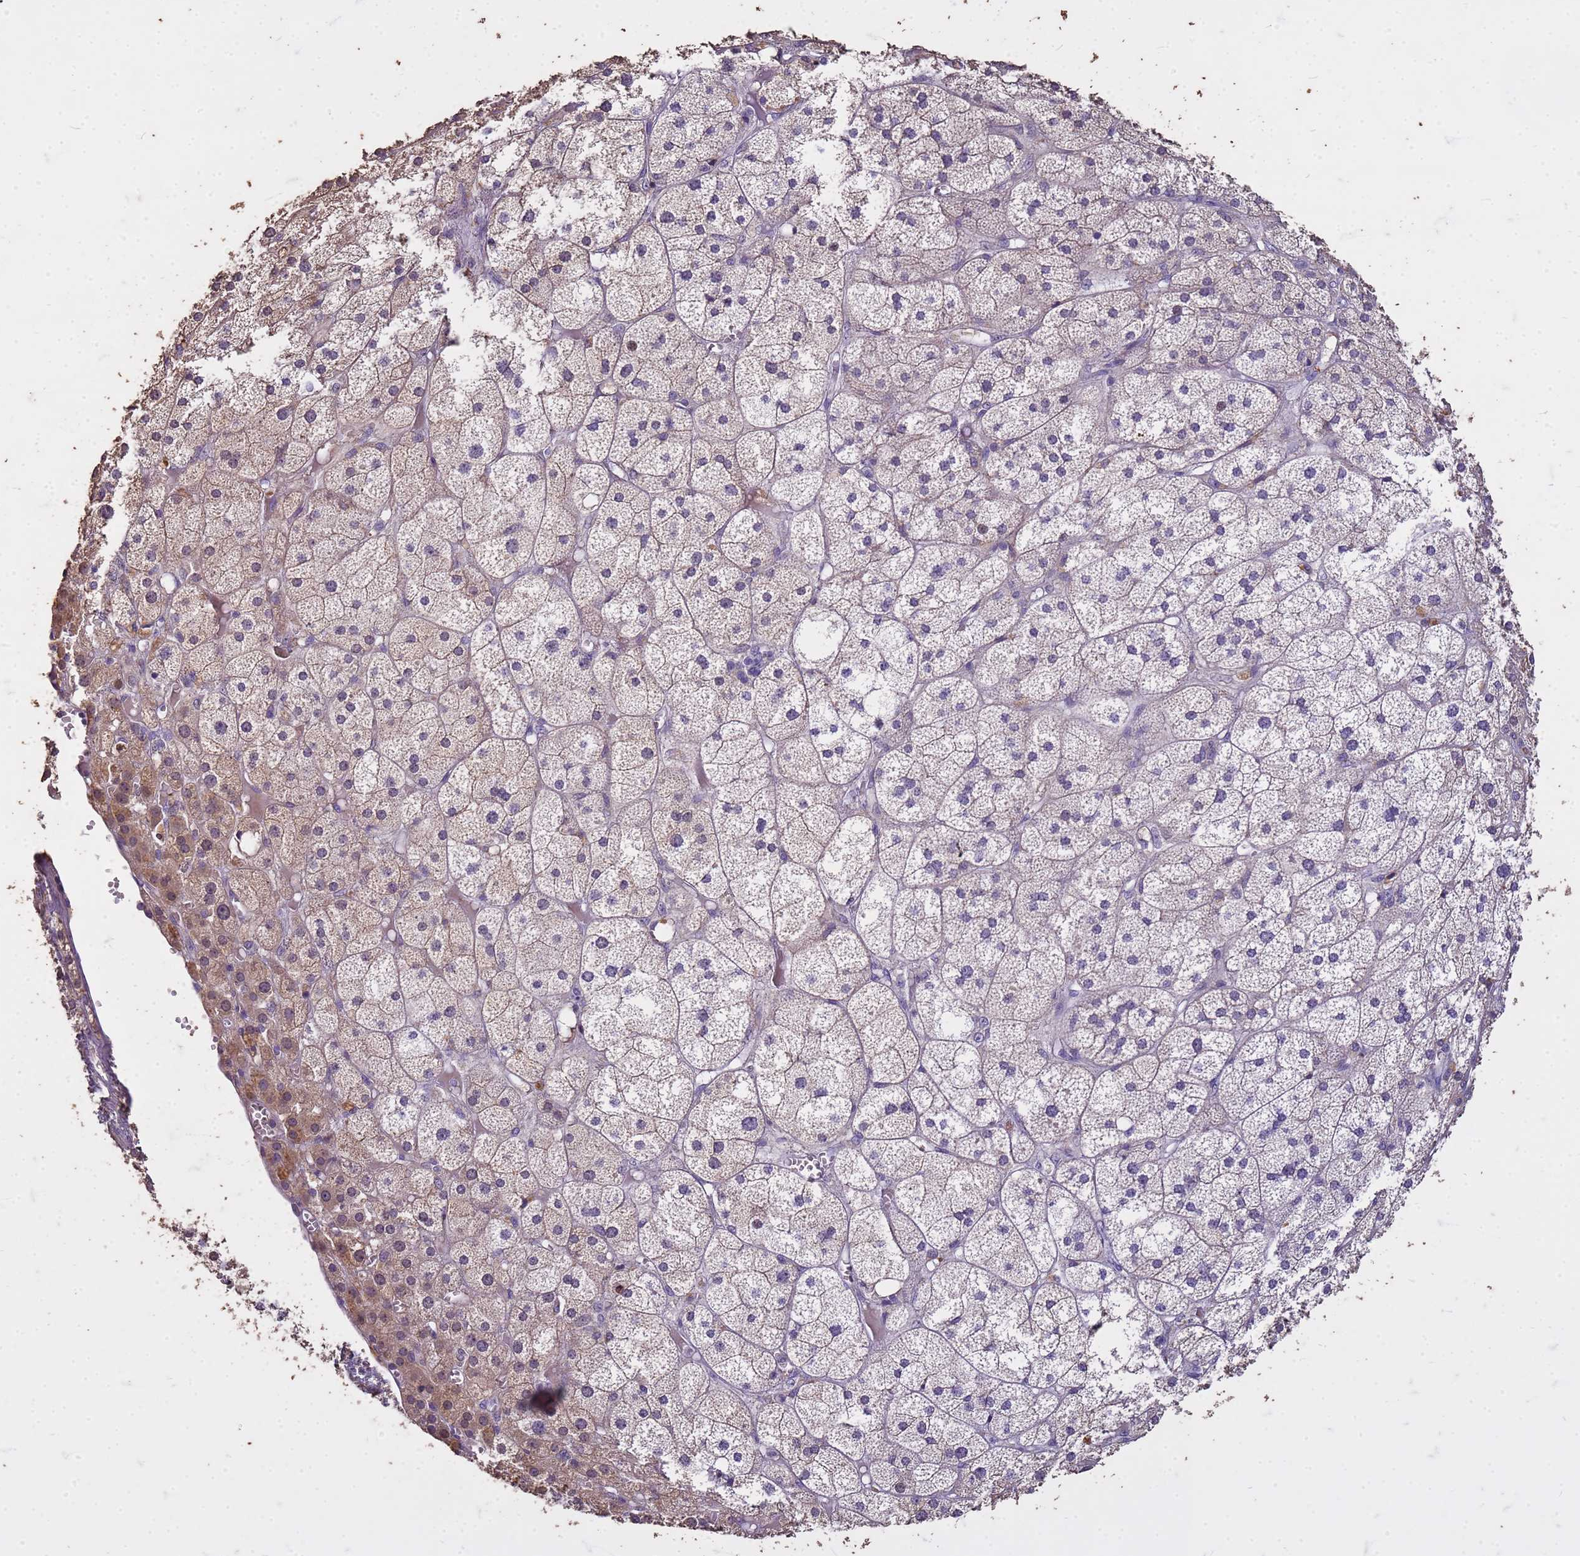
{"staining": {"intensity": "moderate", "quantity": "<25%", "location": "nuclear"}, "tissue": "adrenal gland", "cell_type": "Glandular cells", "image_type": "normal", "snomed": [{"axis": "morphology", "description": "Normal tissue, NOS"}, {"axis": "topography", "description": "Adrenal gland"}], "caption": "Glandular cells demonstrate moderate nuclear positivity in about <25% of cells in normal adrenal gland.", "gene": "FAM184B", "patient": {"sex": "female", "age": 61}}